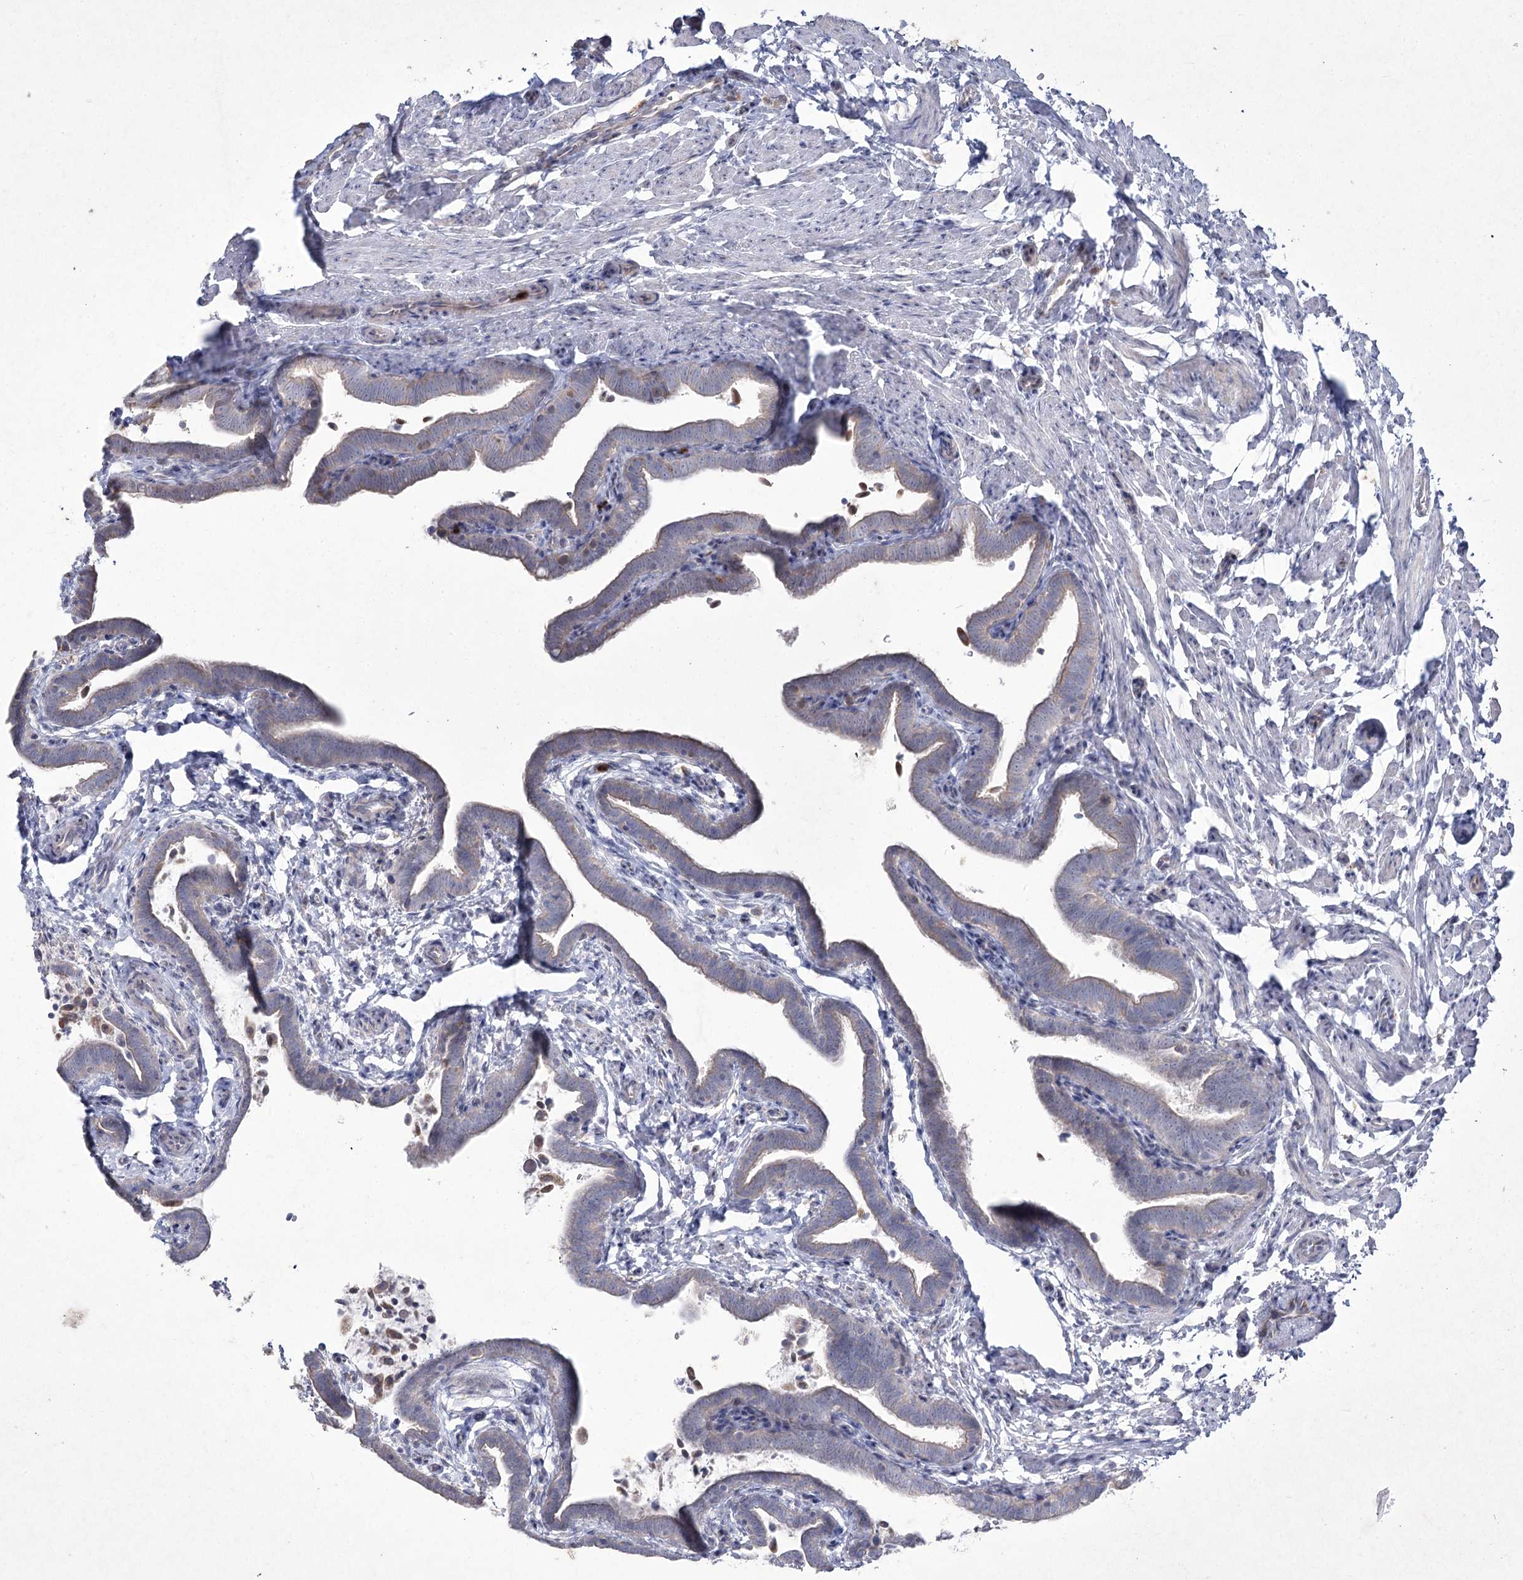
{"staining": {"intensity": "weak", "quantity": "25%-75%", "location": "cytoplasmic/membranous"}, "tissue": "fallopian tube", "cell_type": "Glandular cells", "image_type": "normal", "snomed": [{"axis": "morphology", "description": "Normal tissue, NOS"}, {"axis": "topography", "description": "Fallopian tube"}], "caption": "Immunohistochemistry (DAB (3,3'-diaminobenzidine)) staining of benign human fallopian tube reveals weak cytoplasmic/membranous protein expression in approximately 25%-75% of glandular cells.", "gene": "NIPAL4", "patient": {"sex": "female", "age": 36}}